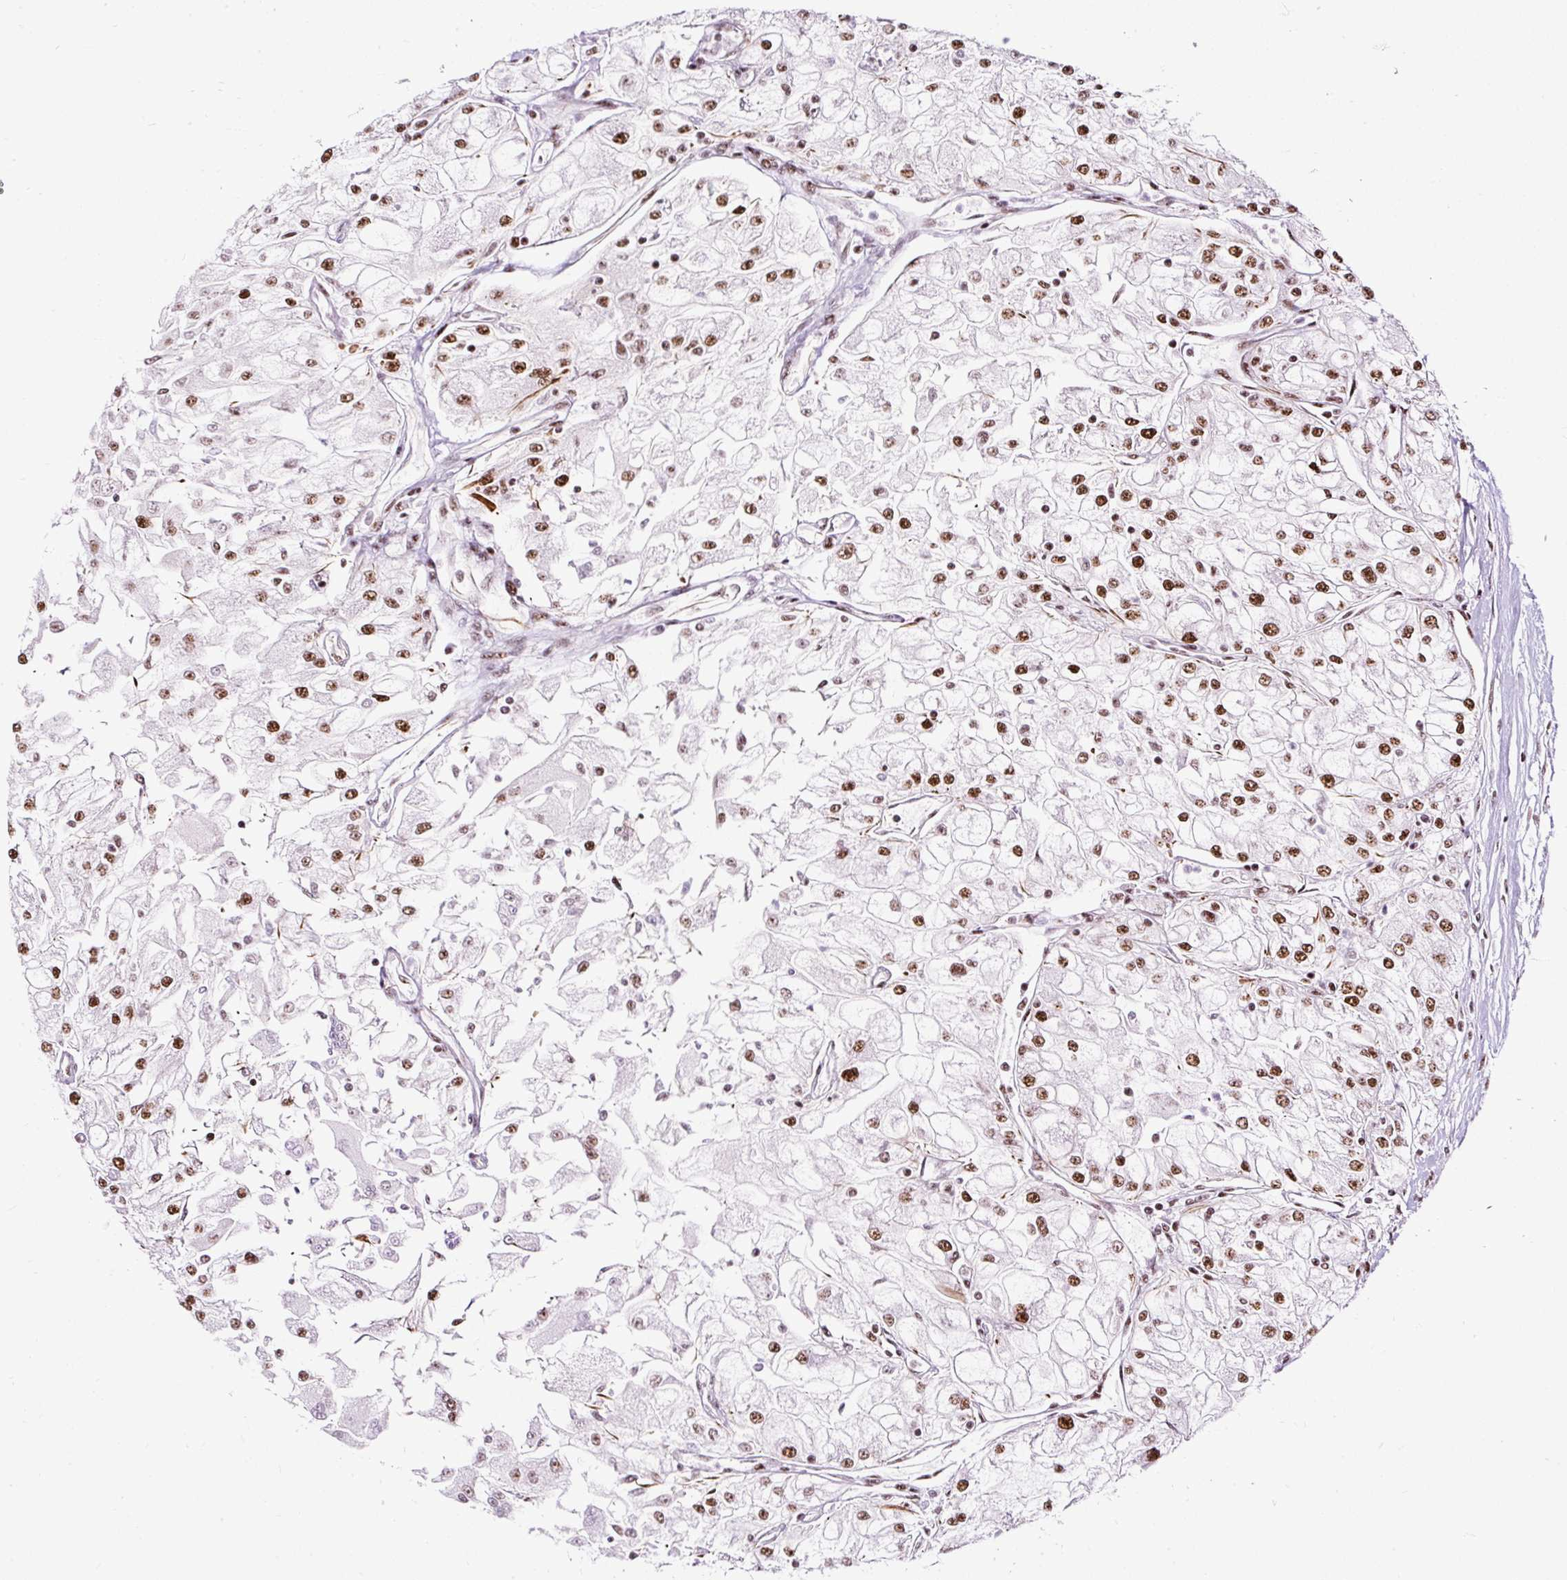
{"staining": {"intensity": "moderate", "quantity": ">75%", "location": "nuclear"}, "tissue": "renal cancer", "cell_type": "Tumor cells", "image_type": "cancer", "snomed": [{"axis": "morphology", "description": "Adenocarcinoma, NOS"}, {"axis": "topography", "description": "Kidney"}], "caption": "Immunohistochemistry (IHC) staining of adenocarcinoma (renal), which shows medium levels of moderate nuclear expression in about >75% of tumor cells indicating moderate nuclear protein staining. The staining was performed using DAB (brown) for protein detection and nuclei were counterstained in hematoxylin (blue).", "gene": "LUC7L2", "patient": {"sex": "female", "age": 72}}